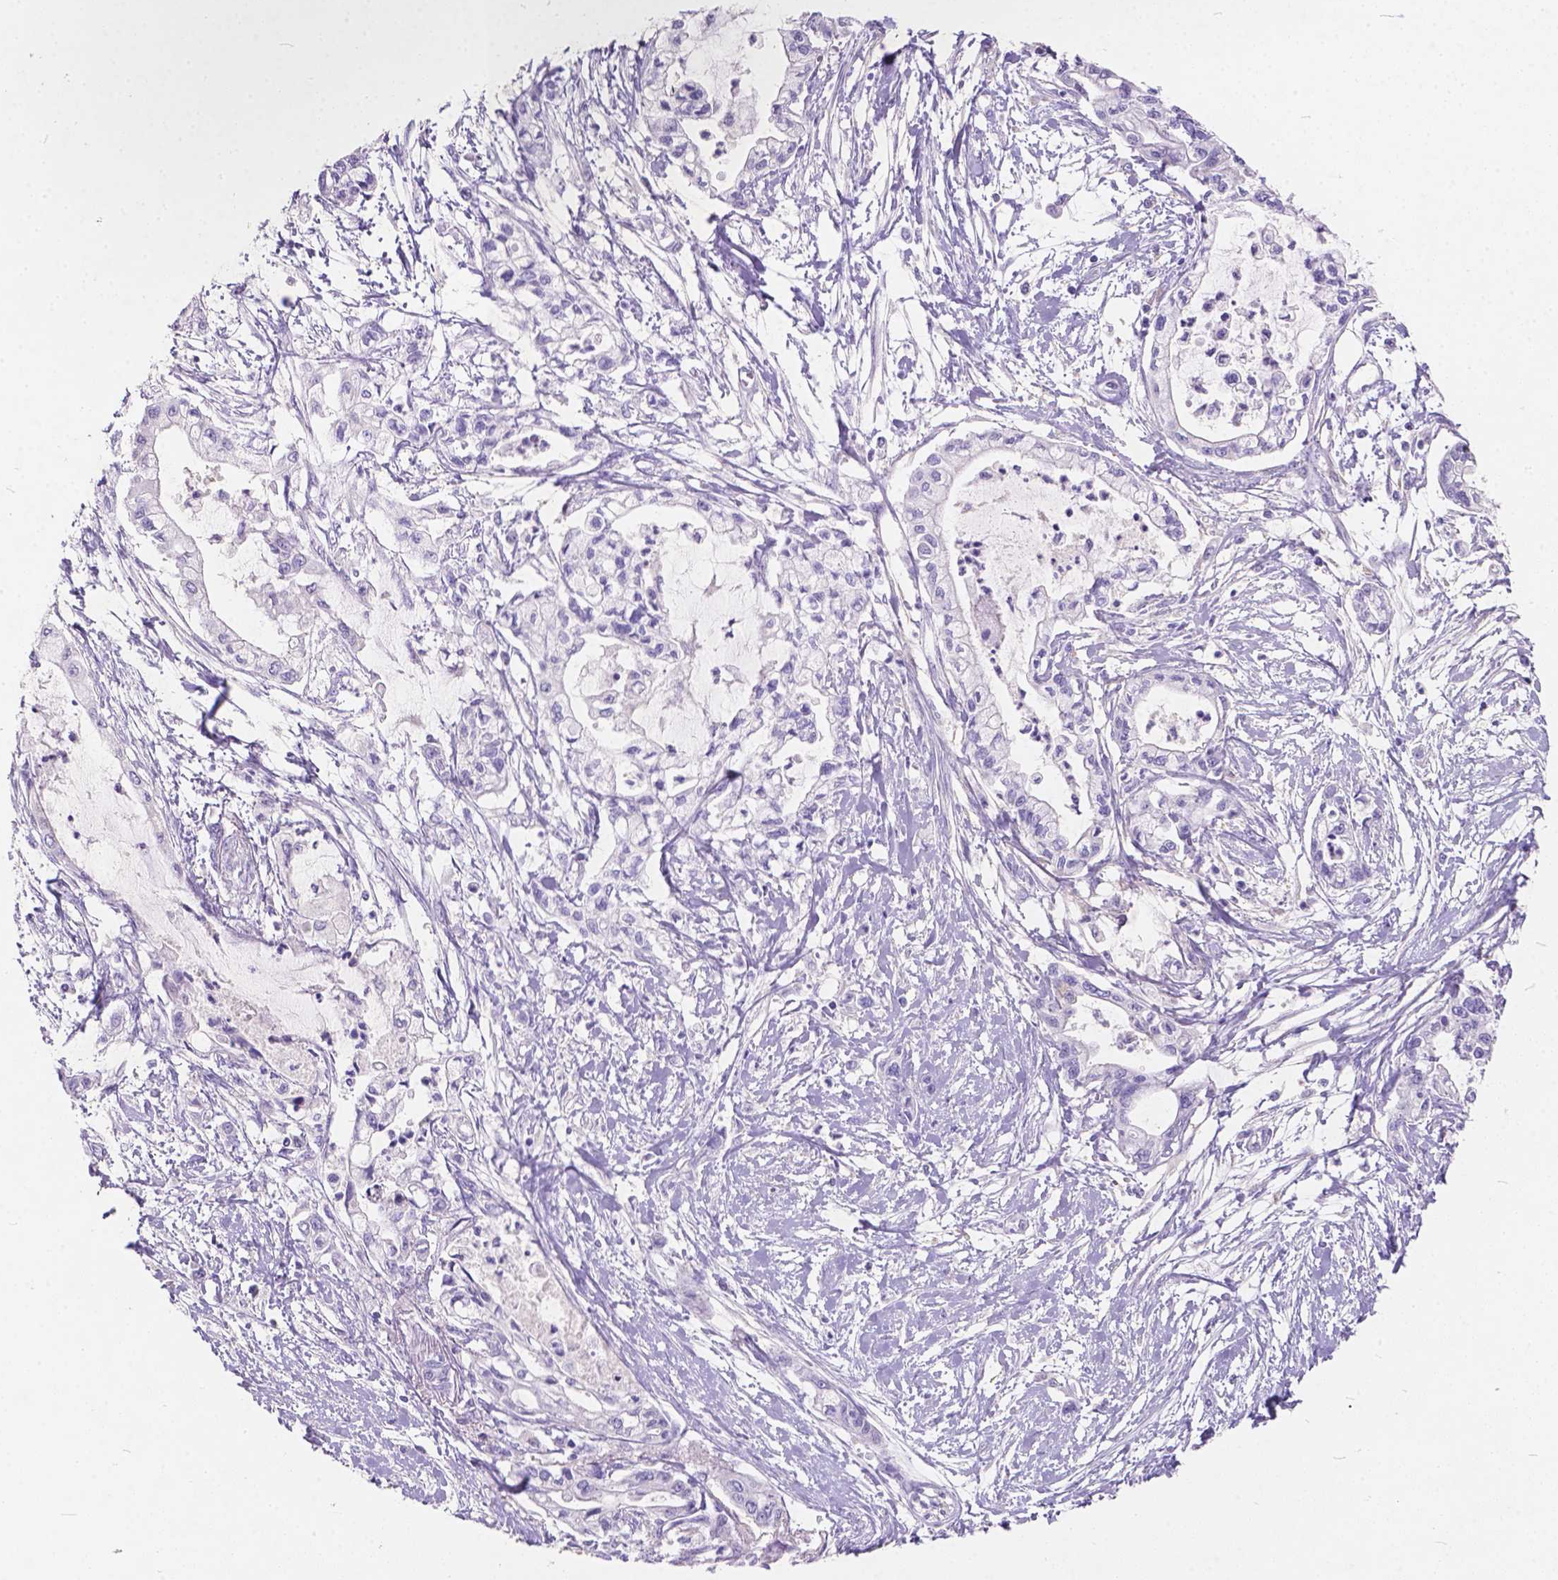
{"staining": {"intensity": "negative", "quantity": "none", "location": "none"}, "tissue": "pancreatic cancer", "cell_type": "Tumor cells", "image_type": "cancer", "snomed": [{"axis": "morphology", "description": "Adenocarcinoma, NOS"}, {"axis": "topography", "description": "Pancreas"}], "caption": "Immunohistochemistry (IHC) of human pancreatic adenocarcinoma demonstrates no positivity in tumor cells. (DAB IHC, high magnification).", "gene": "PEX11G", "patient": {"sex": "male", "age": 54}}